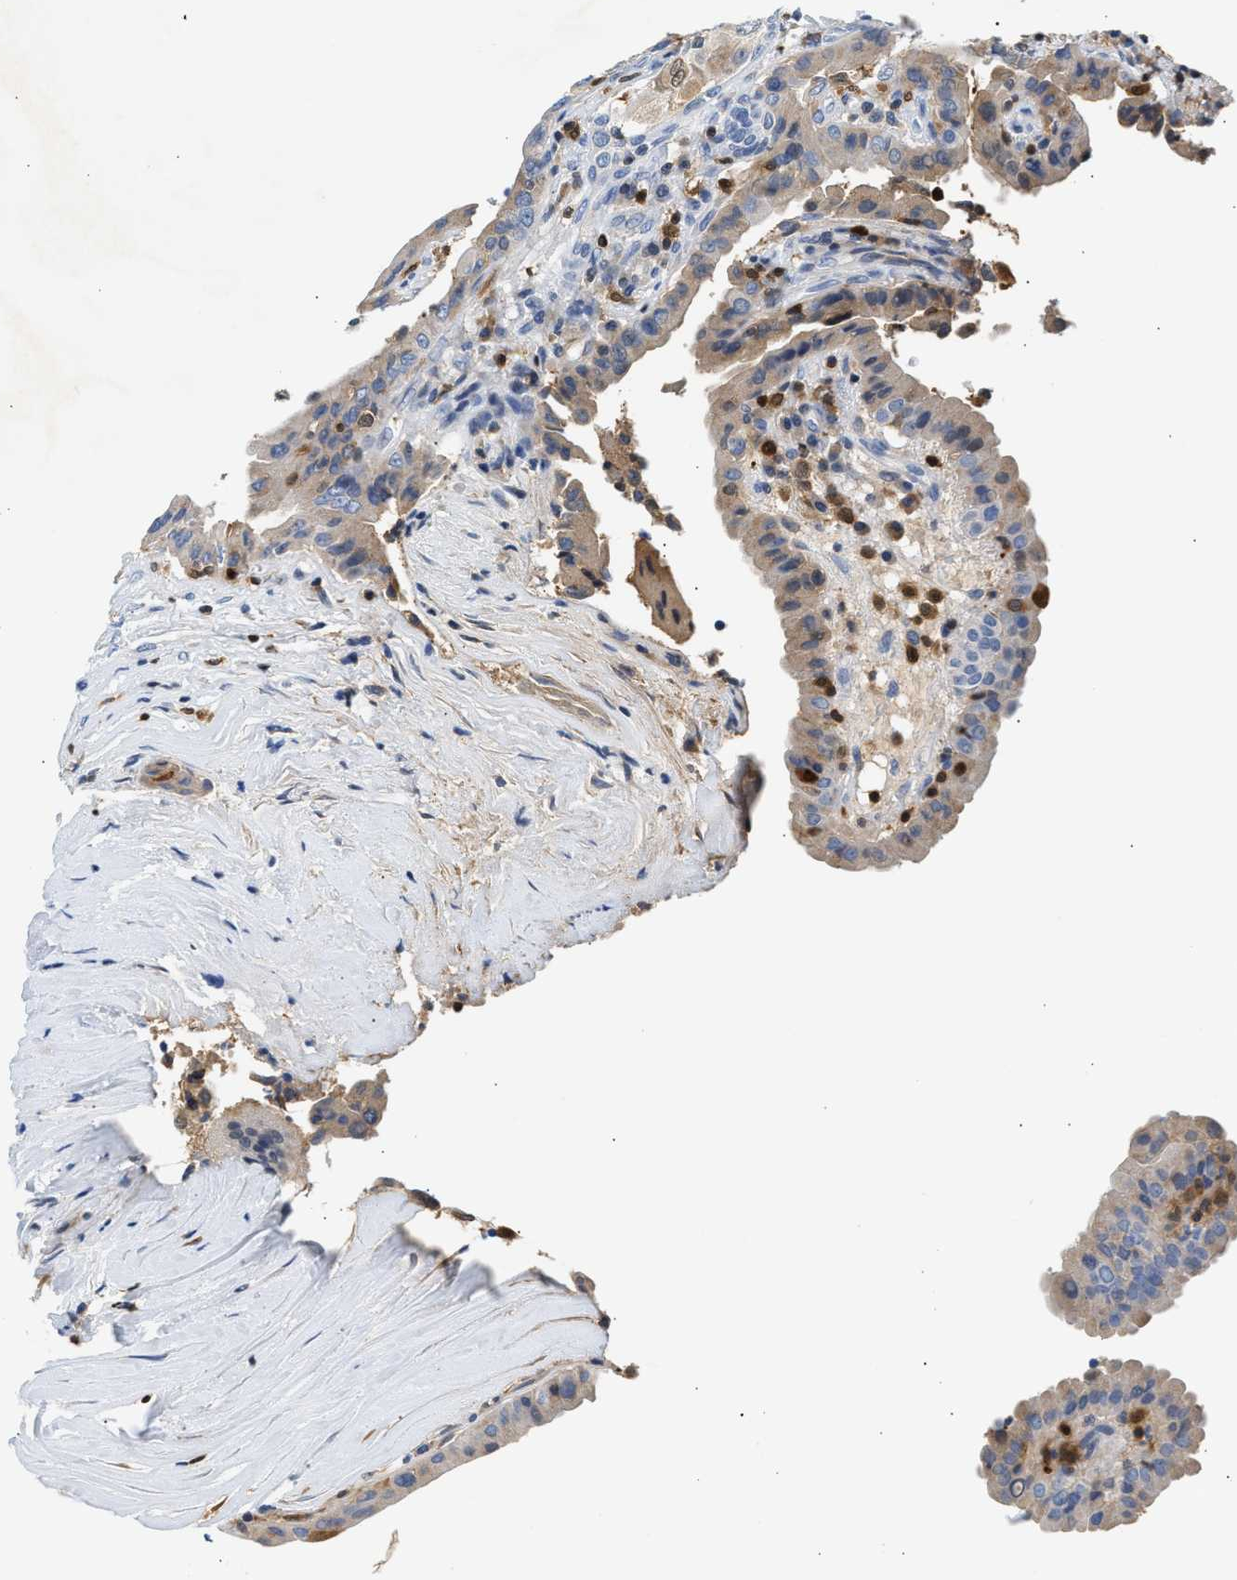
{"staining": {"intensity": "weak", "quantity": ">75%", "location": "cytoplasmic/membranous"}, "tissue": "thyroid cancer", "cell_type": "Tumor cells", "image_type": "cancer", "snomed": [{"axis": "morphology", "description": "Papillary adenocarcinoma, NOS"}, {"axis": "topography", "description": "Thyroid gland"}], "caption": "Approximately >75% of tumor cells in thyroid papillary adenocarcinoma exhibit weak cytoplasmic/membranous protein expression as visualized by brown immunohistochemical staining.", "gene": "SLIT2", "patient": {"sex": "male", "age": 33}}